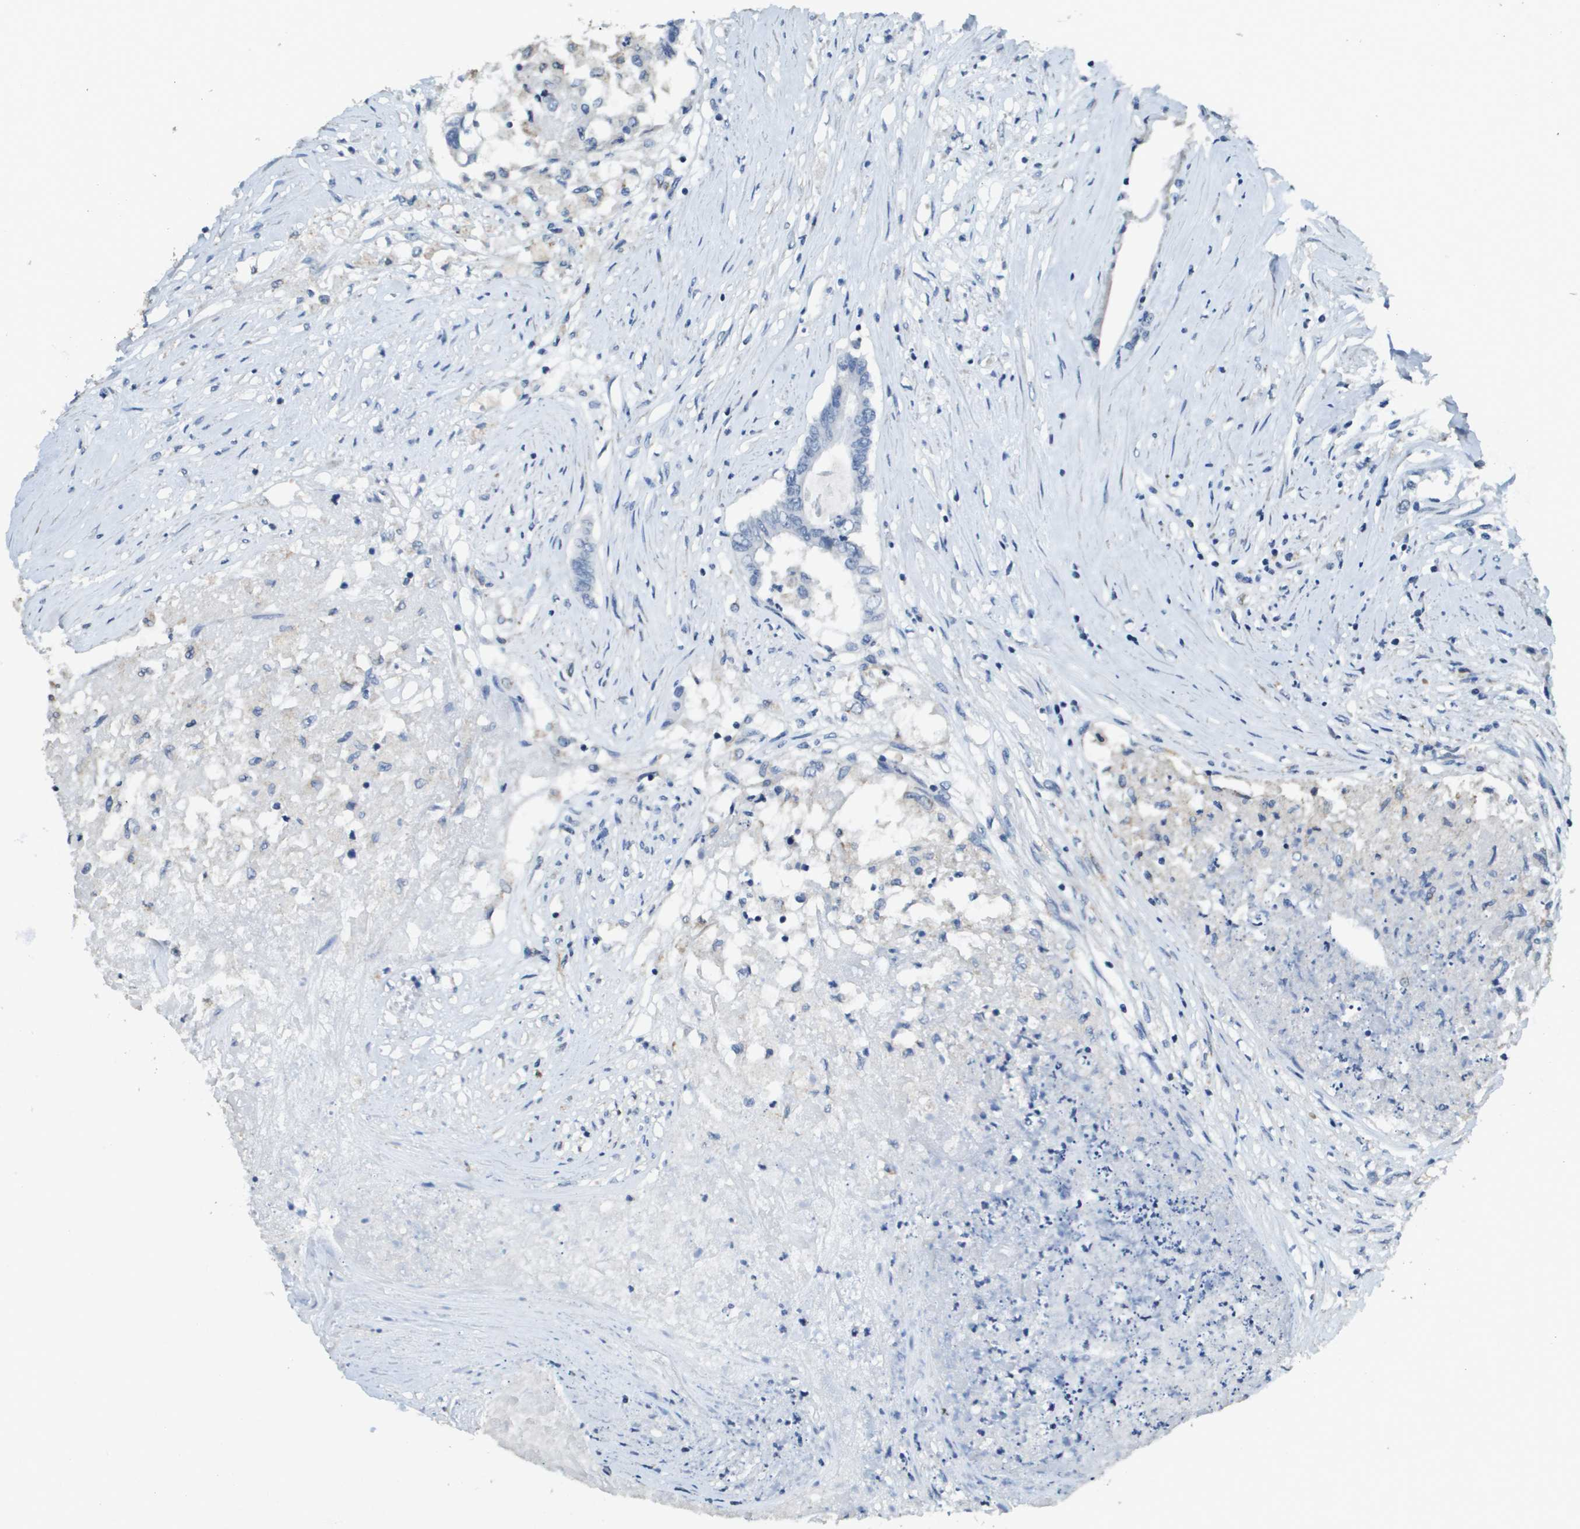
{"staining": {"intensity": "negative", "quantity": "none", "location": "none"}, "tissue": "colorectal cancer", "cell_type": "Tumor cells", "image_type": "cancer", "snomed": [{"axis": "morphology", "description": "Adenocarcinoma, NOS"}, {"axis": "topography", "description": "Rectum"}], "caption": "This histopathology image is of adenocarcinoma (colorectal) stained with immunohistochemistry to label a protein in brown with the nuclei are counter-stained blue. There is no expression in tumor cells.", "gene": "MT3", "patient": {"sex": "male", "age": 63}}